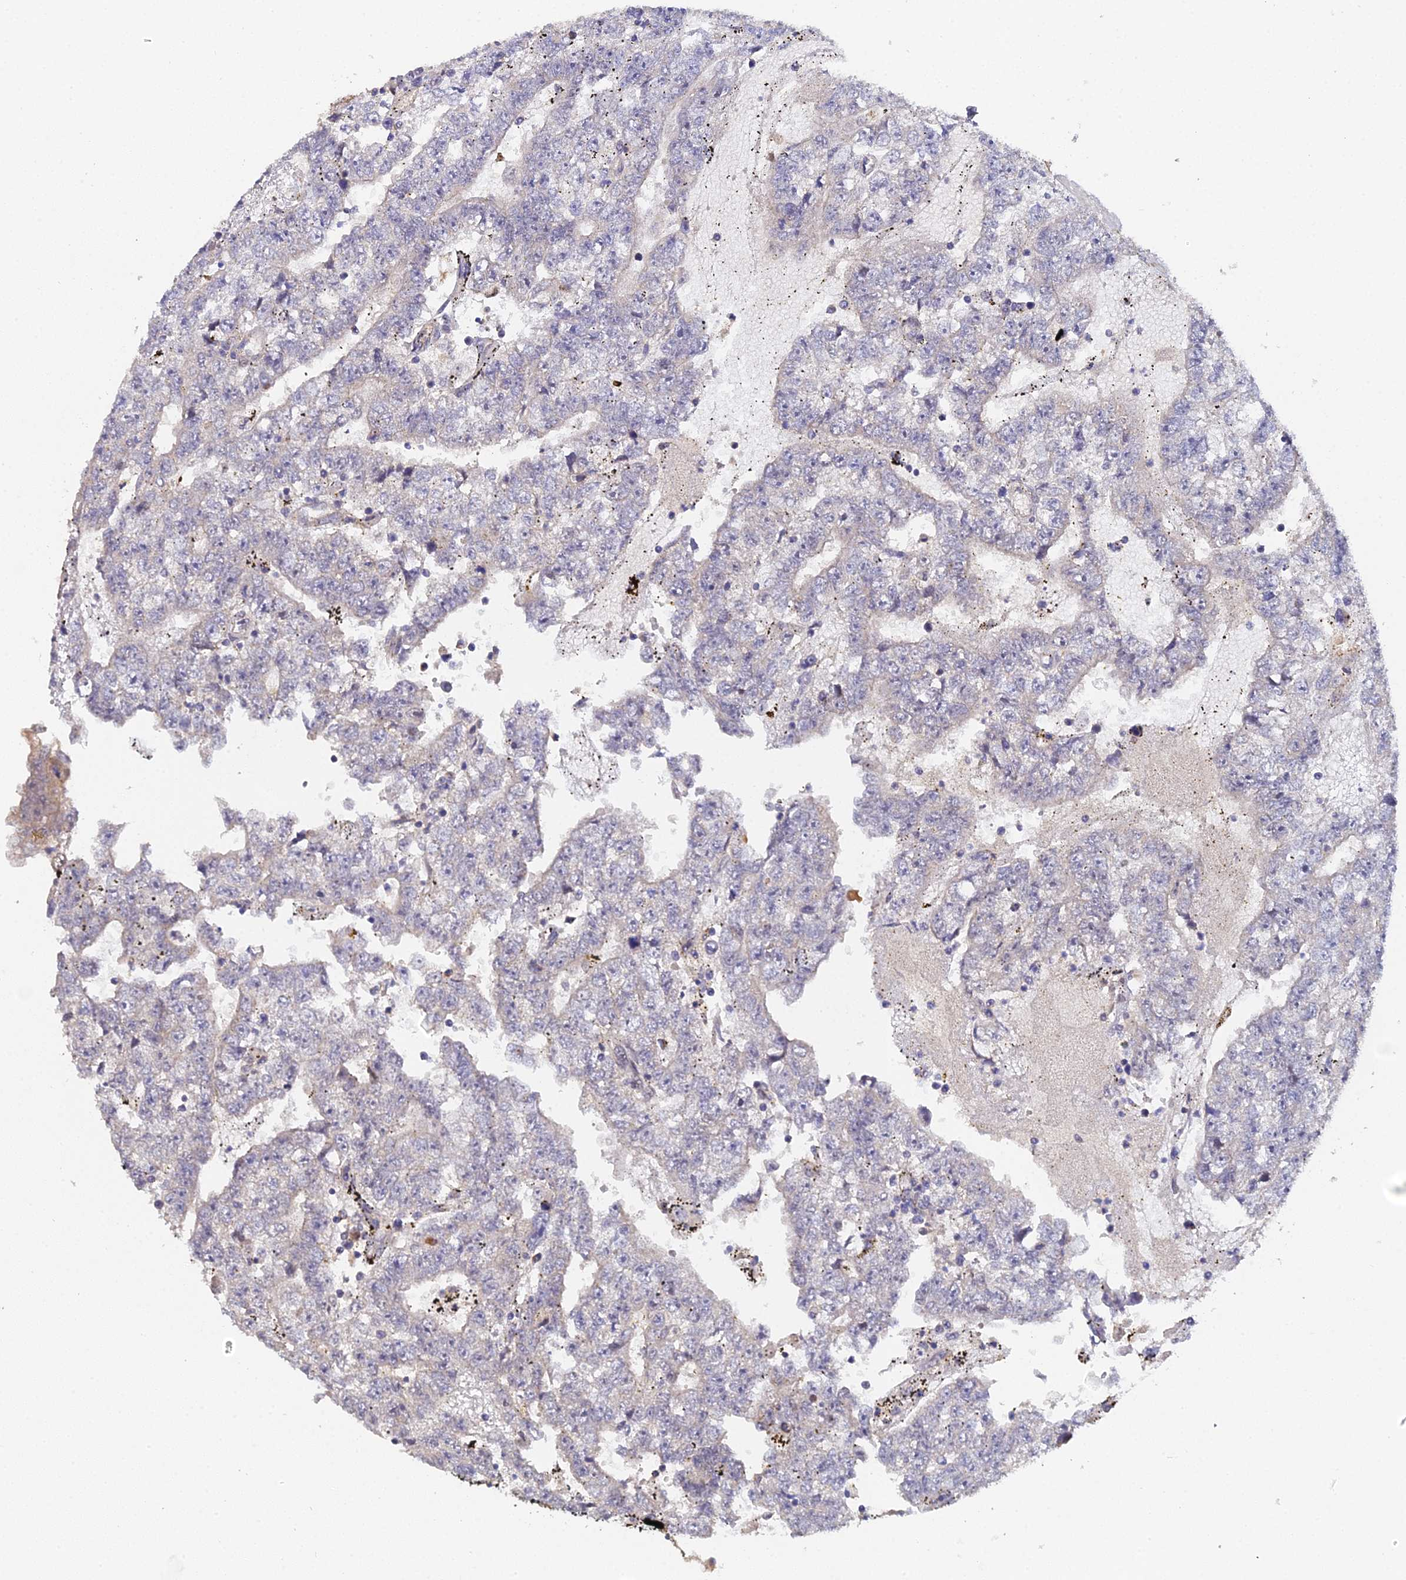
{"staining": {"intensity": "negative", "quantity": "none", "location": "none"}, "tissue": "testis cancer", "cell_type": "Tumor cells", "image_type": "cancer", "snomed": [{"axis": "morphology", "description": "Carcinoma, Embryonal, NOS"}, {"axis": "topography", "description": "Testis"}], "caption": "IHC photomicrograph of neoplastic tissue: testis cancer stained with DAB (3,3'-diaminobenzidine) demonstrates no significant protein expression in tumor cells.", "gene": "ERCC5", "patient": {"sex": "male", "age": 25}}